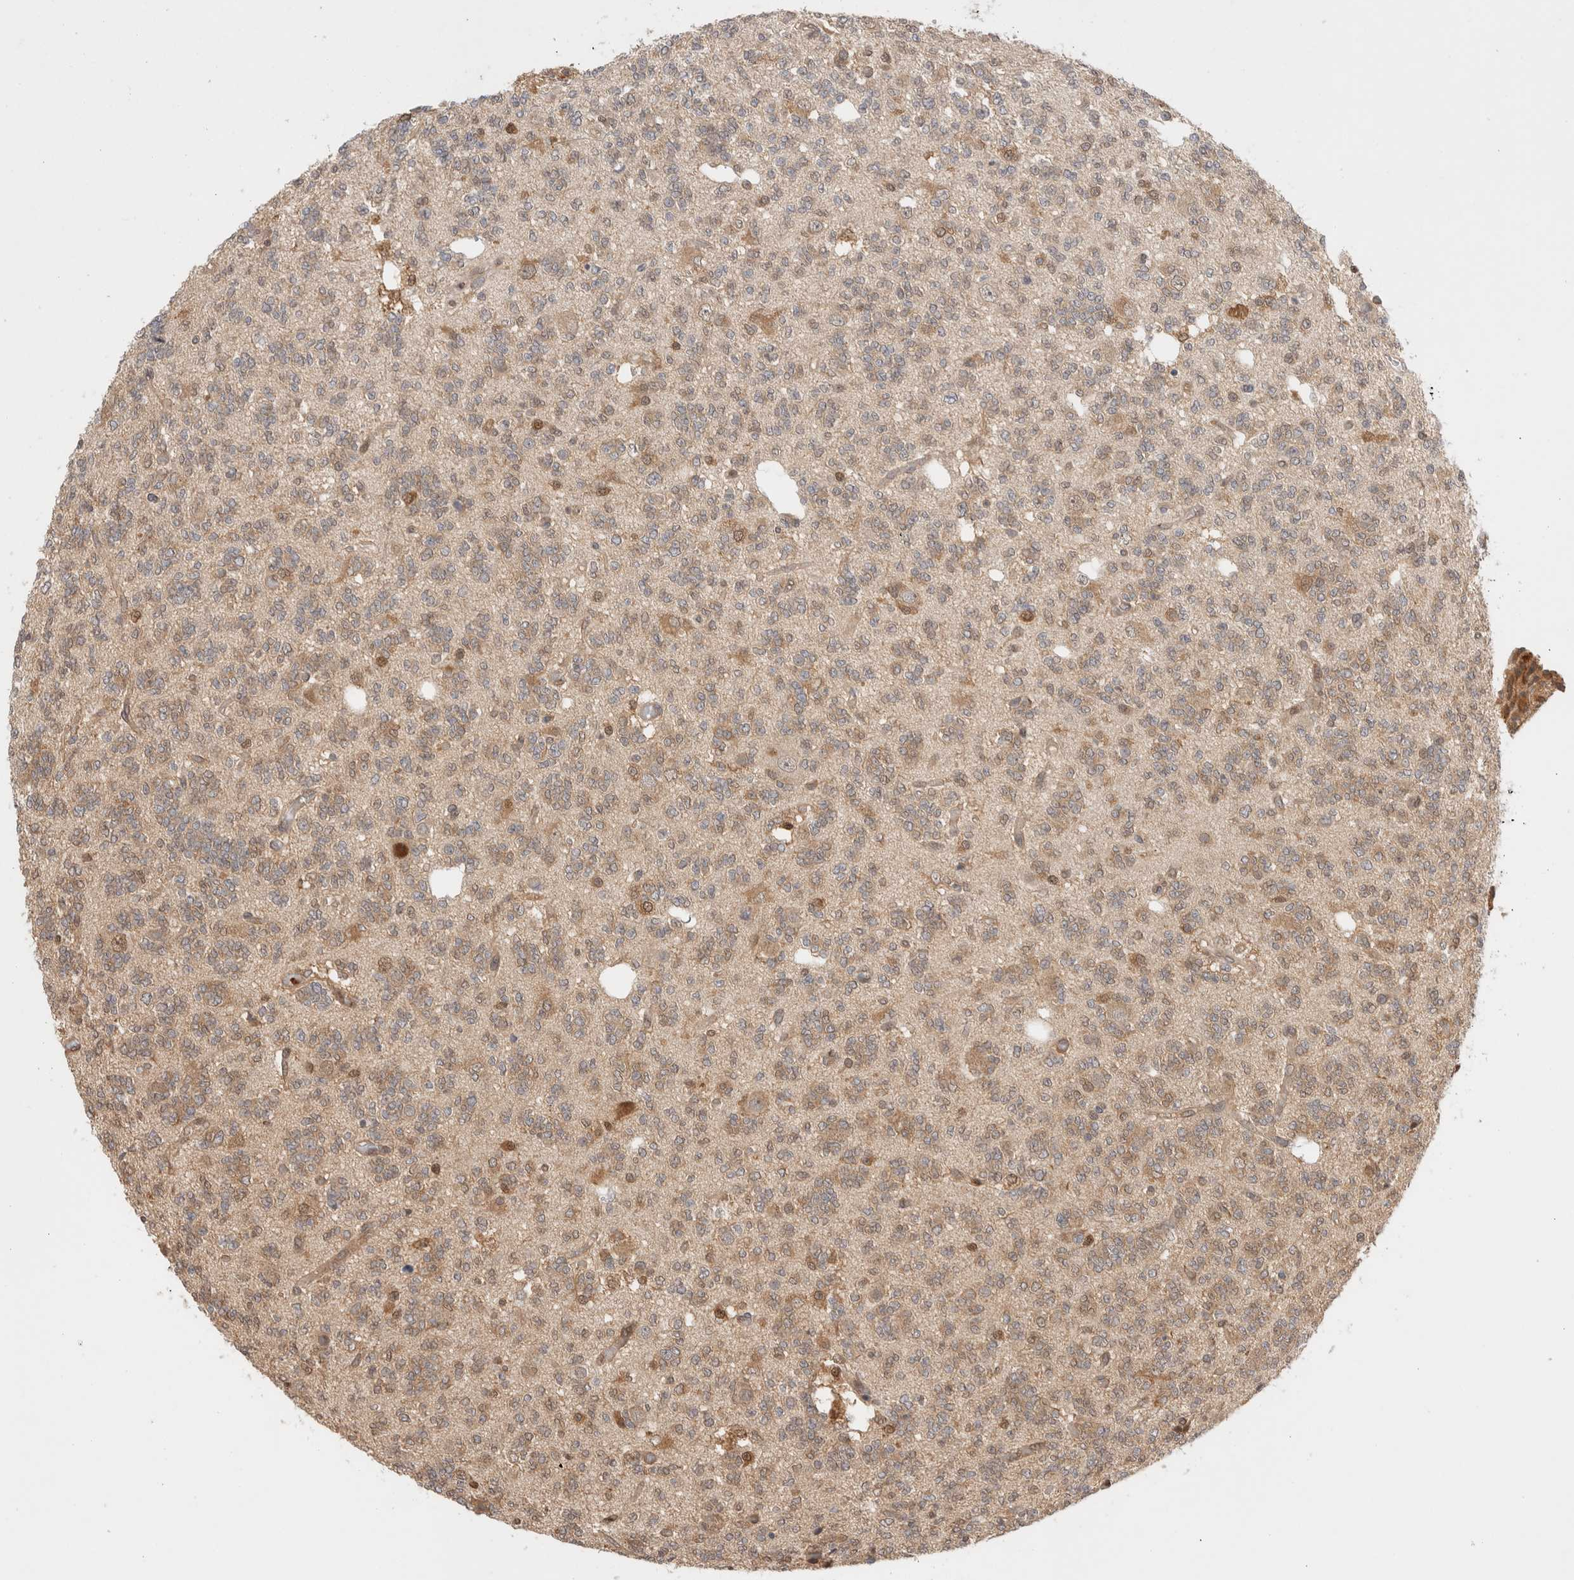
{"staining": {"intensity": "moderate", "quantity": "25%-75%", "location": "cytoplasmic/membranous"}, "tissue": "glioma", "cell_type": "Tumor cells", "image_type": "cancer", "snomed": [{"axis": "morphology", "description": "Glioma, malignant, Low grade"}, {"axis": "topography", "description": "Brain"}], "caption": "Moderate cytoplasmic/membranous staining is present in about 25%-75% of tumor cells in low-grade glioma (malignant).", "gene": "OTUD6B", "patient": {"sex": "male", "age": 38}}